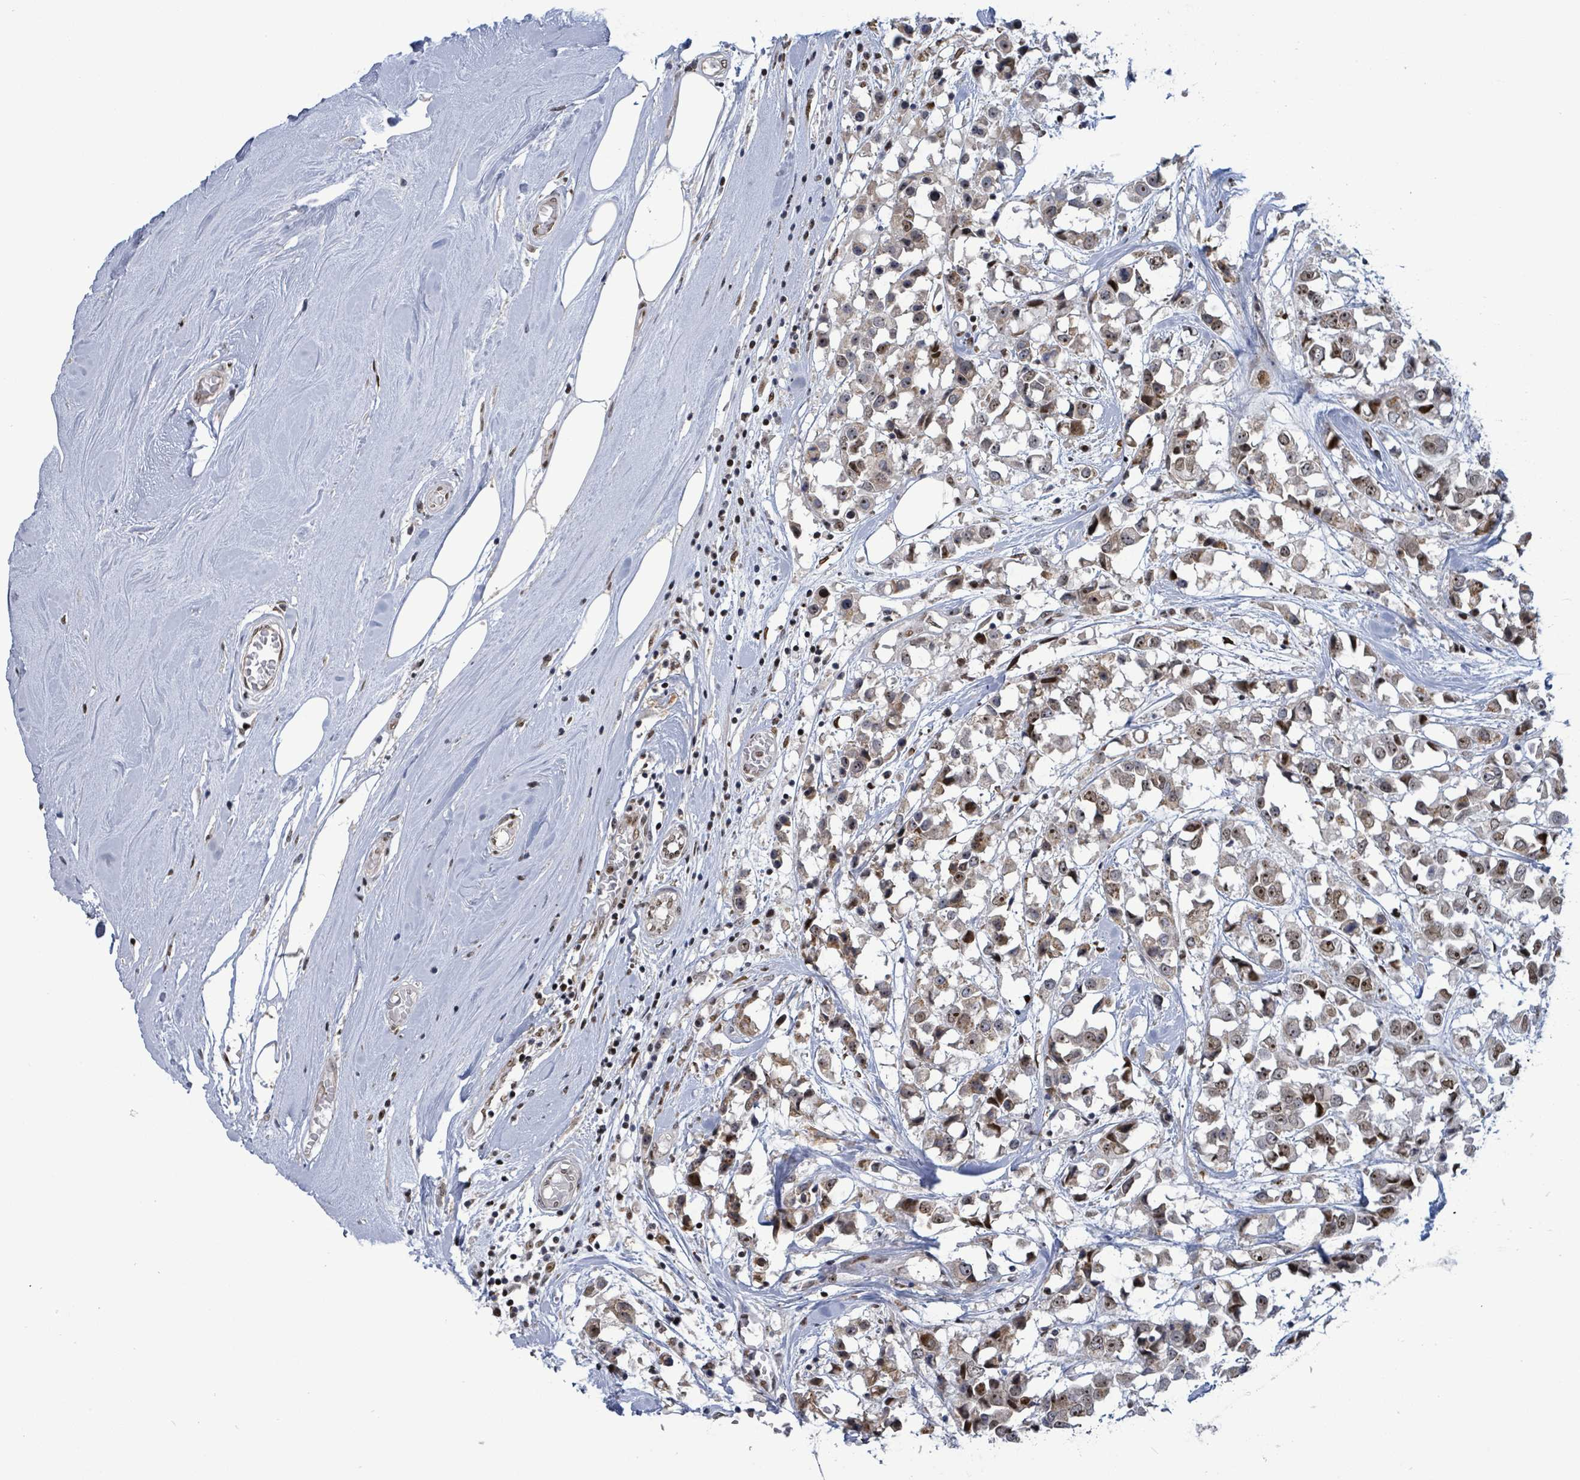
{"staining": {"intensity": "moderate", "quantity": ">75%", "location": "nuclear"}, "tissue": "breast cancer", "cell_type": "Tumor cells", "image_type": "cancer", "snomed": [{"axis": "morphology", "description": "Duct carcinoma"}, {"axis": "topography", "description": "Breast"}], "caption": "Intraductal carcinoma (breast) stained with a brown dye exhibits moderate nuclear positive staining in about >75% of tumor cells.", "gene": "RRN3", "patient": {"sex": "female", "age": 61}}